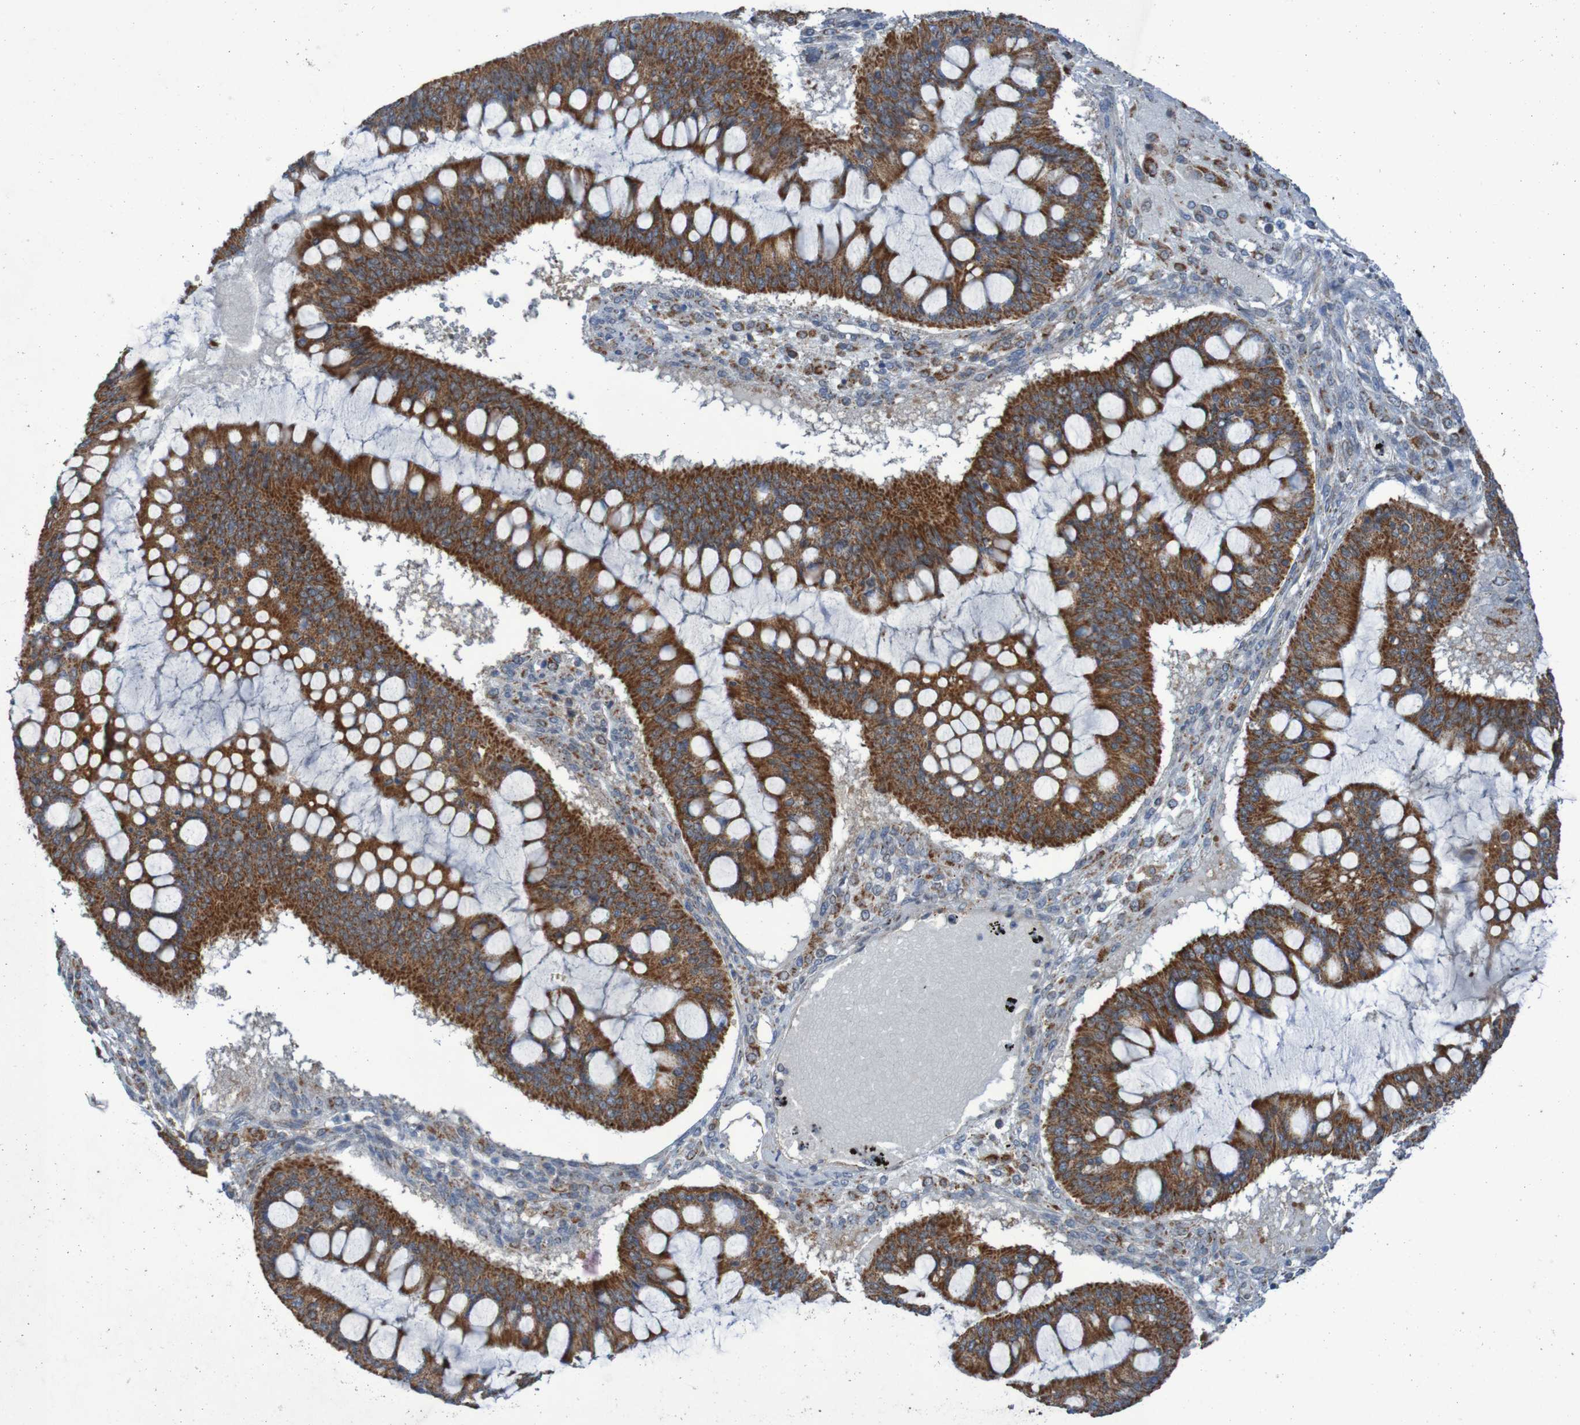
{"staining": {"intensity": "strong", "quantity": ">75%", "location": "cytoplasmic/membranous"}, "tissue": "ovarian cancer", "cell_type": "Tumor cells", "image_type": "cancer", "snomed": [{"axis": "morphology", "description": "Cystadenocarcinoma, mucinous, NOS"}, {"axis": "topography", "description": "Ovary"}], "caption": "DAB immunohistochemical staining of ovarian mucinous cystadenocarcinoma exhibits strong cytoplasmic/membranous protein staining in approximately >75% of tumor cells.", "gene": "CCDC51", "patient": {"sex": "female", "age": 73}}